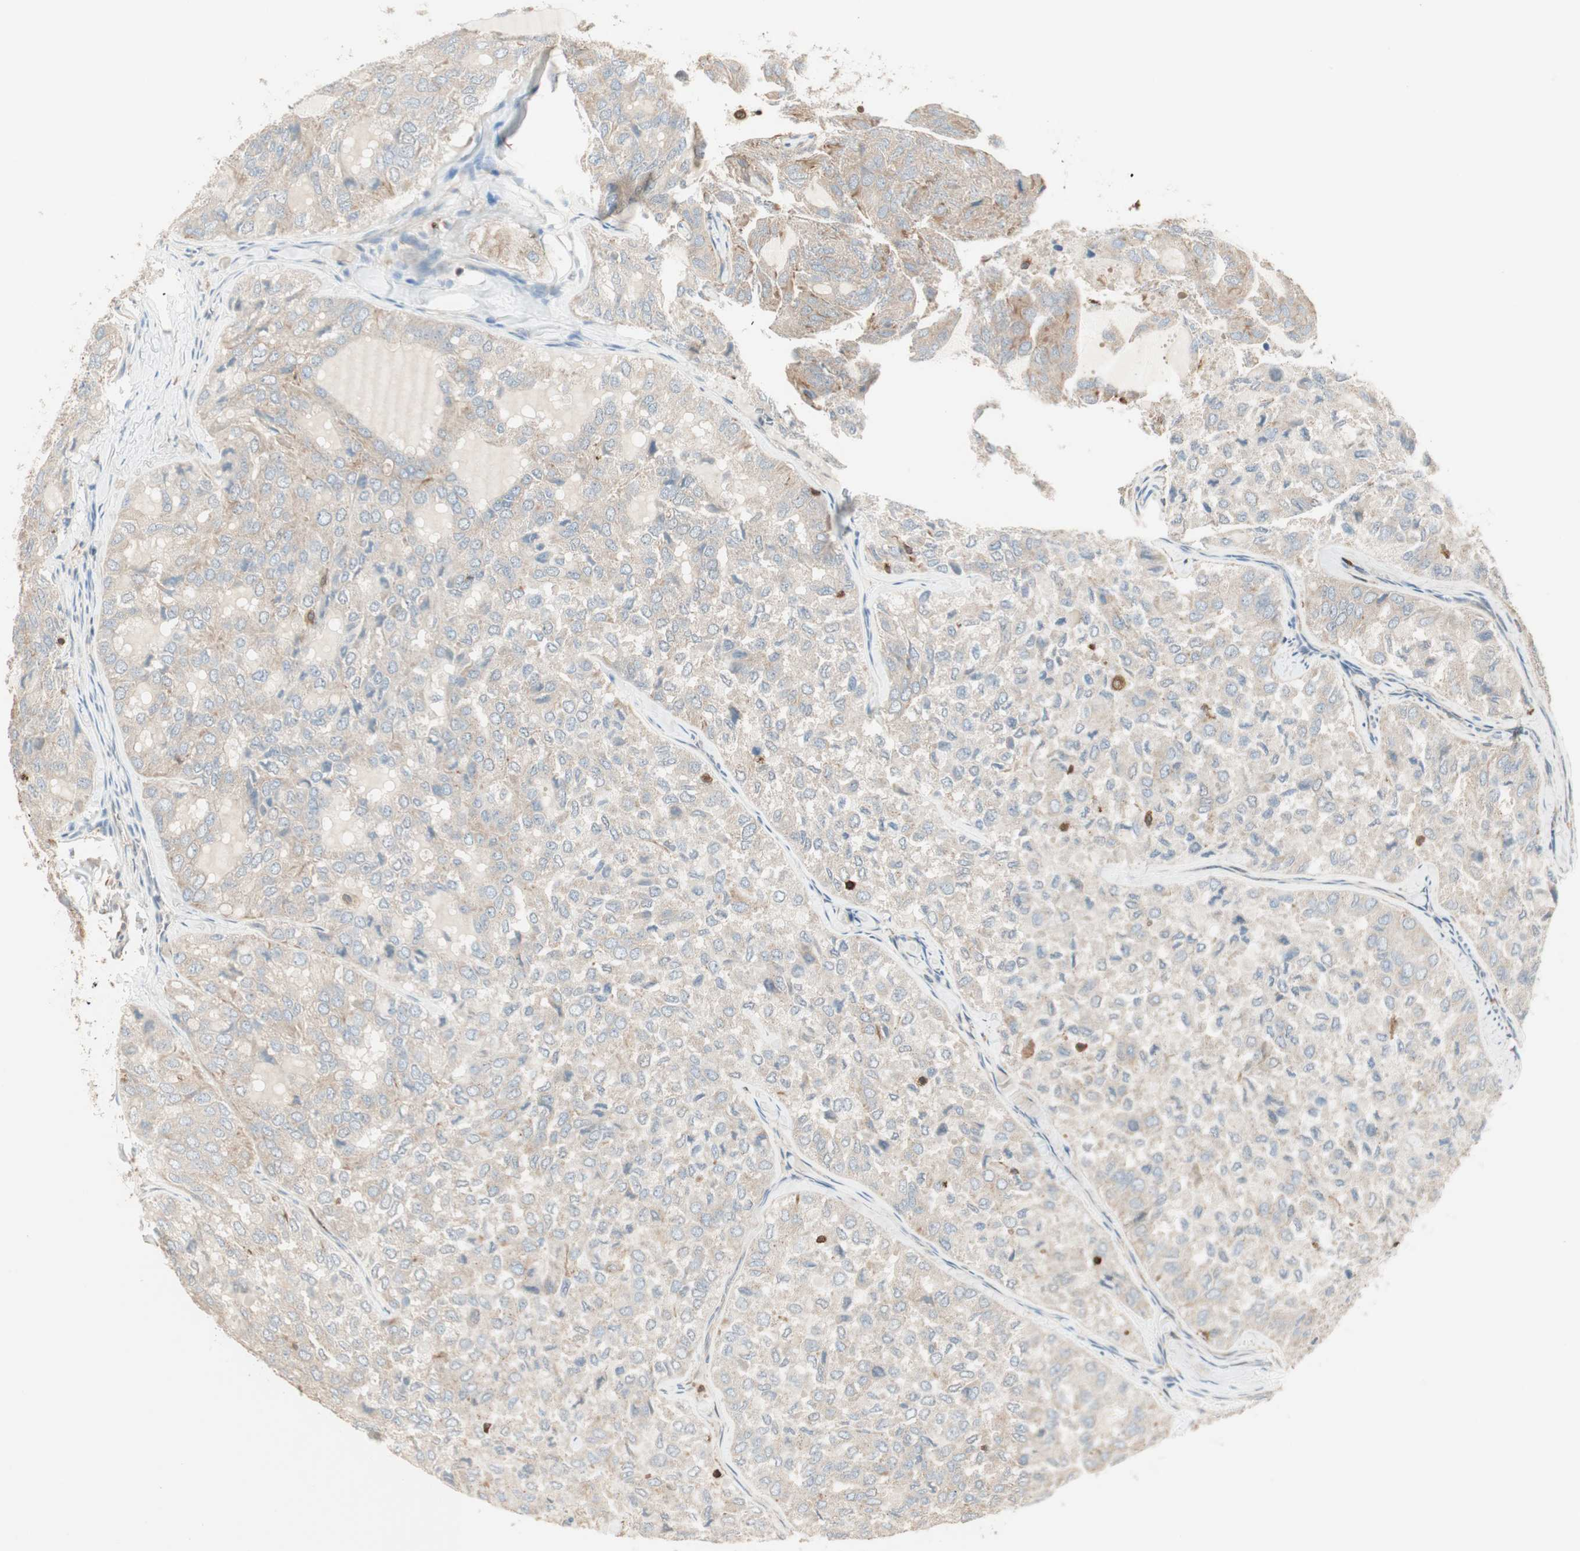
{"staining": {"intensity": "negative", "quantity": "none", "location": "none"}, "tissue": "thyroid cancer", "cell_type": "Tumor cells", "image_type": "cancer", "snomed": [{"axis": "morphology", "description": "Follicular adenoma carcinoma, NOS"}, {"axis": "topography", "description": "Thyroid gland"}], "caption": "Follicular adenoma carcinoma (thyroid) stained for a protein using immunohistochemistry (IHC) displays no staining tumor cells.", "gene": "CRLF3", "patient": {"sex": "male", "age": 75}}